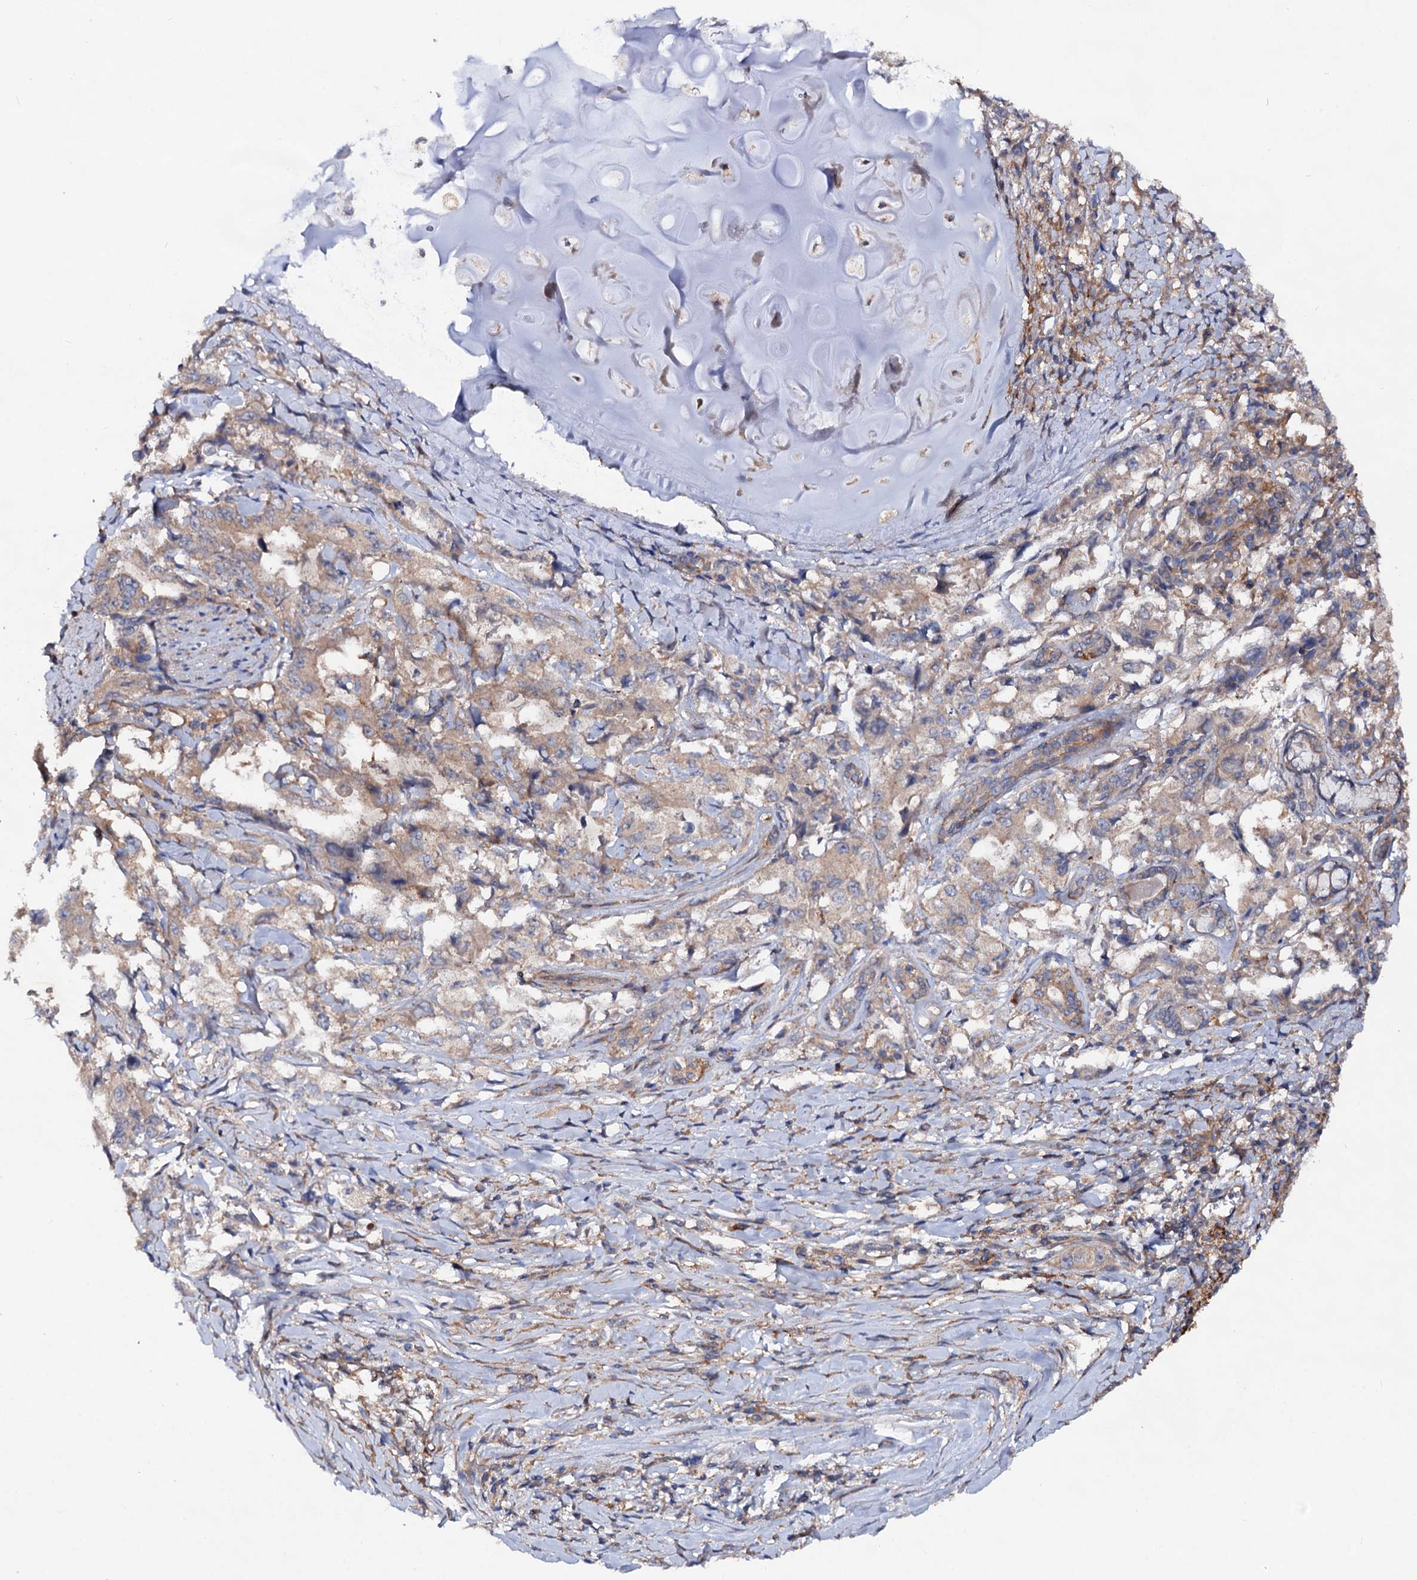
{"staining": {"intensity": "weak", "quantity": "<25%", "location": "cytoplasmic/membranous"}, "tissue": "lung cancer", "cell_type": "Tumor cells", "image_type": "cancer", "snomed": [{"axis": "morphology", "description": "Adenocarcinoma, NOS"}, {"axis": "topography", "description": "Lung"}], "caption": "The photomicrograph reveals no staining of tumor cells in adenocarcinoma (lung).", "gene": "VPS29", "patient": {"sex": "female", "age": 51}}